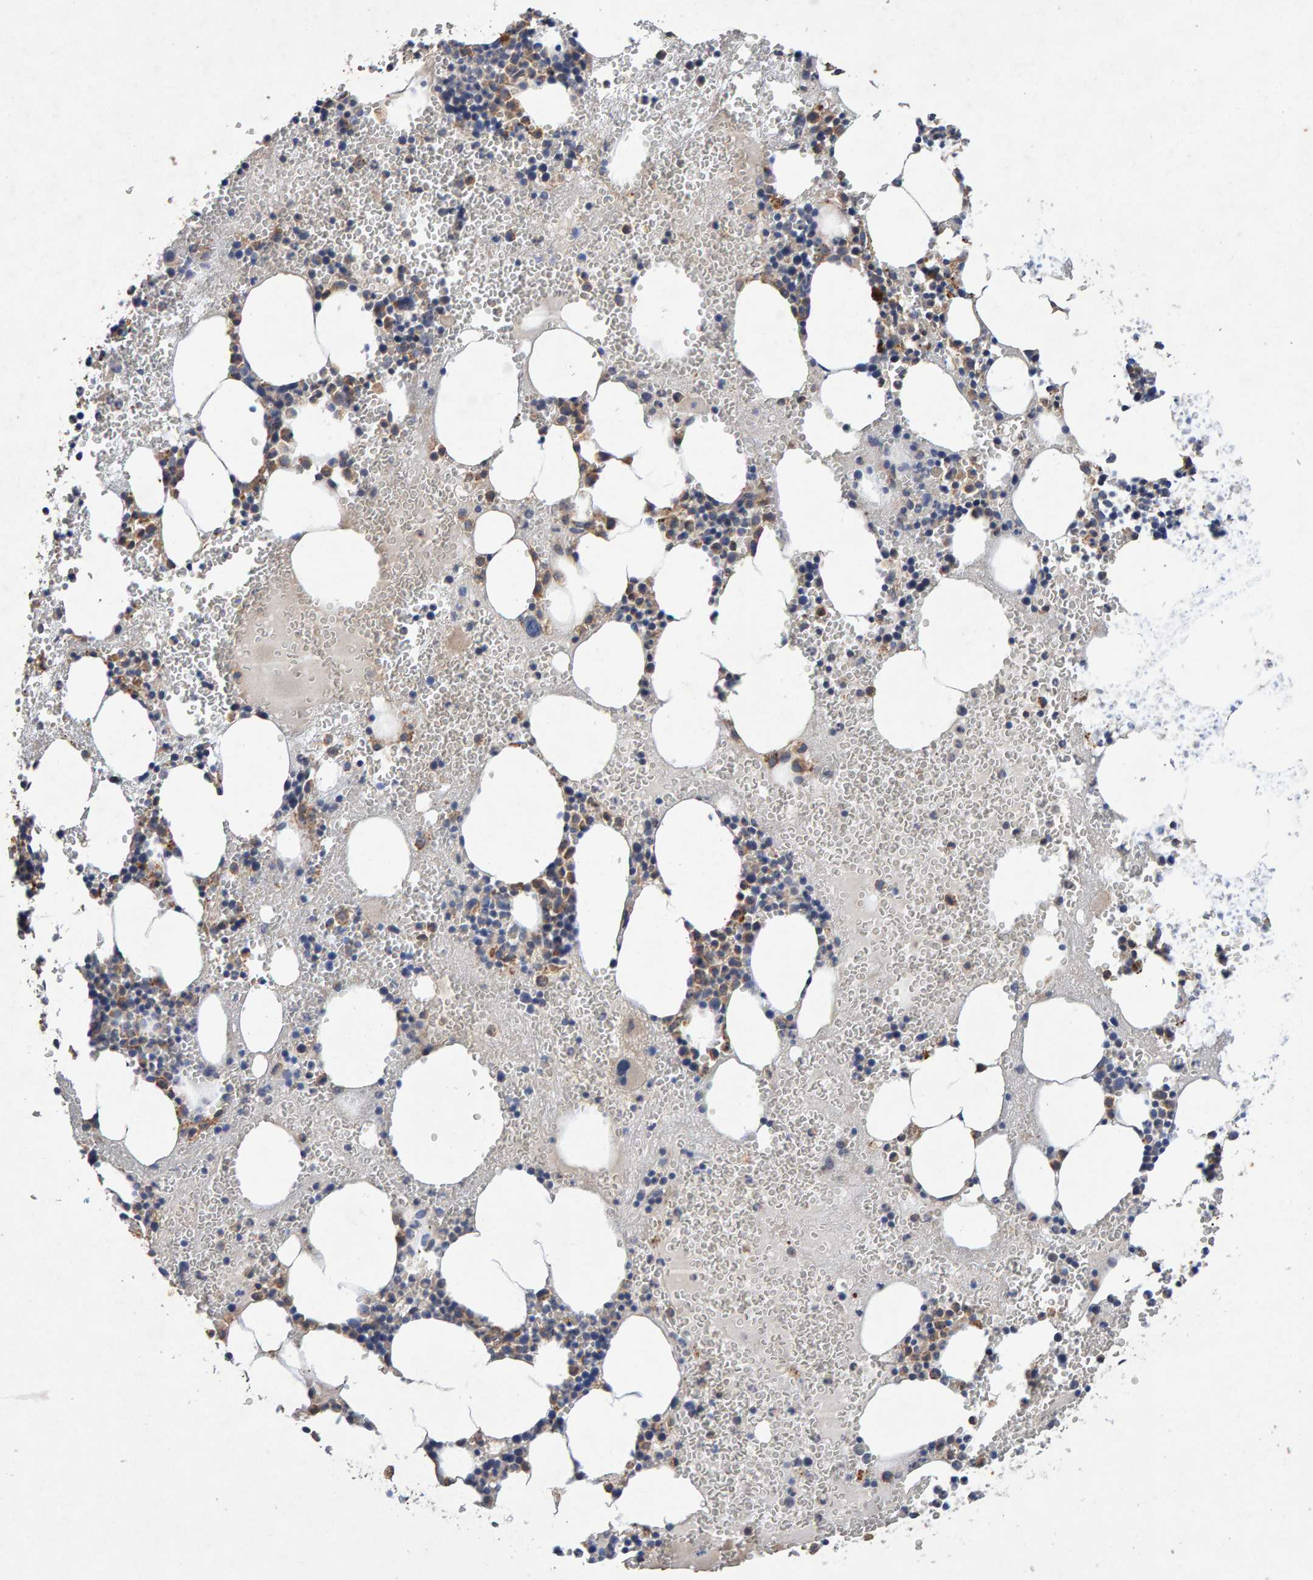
{"staining": {"intensity": "weak", "quantity": "25%-75%", "location": "cytoplasmic/membranous"}, "tissue": "bone marrow", "cell_type": "Hematopoietic cells", "image_type": "normal", "snomed": [{"axis": "morphology", "description": "Normal tissue, NOS"}, {"axis": "morphology", "description": "Inflammation, NOS"}, {"axis": "topography", "description": "Bone marrow"}], "caption": "High-magnification brightfield microscopy of normal bone marrow stained with DAB (brown) and counterstained with hematoxylin (blue). hematopoietic cells exhibit weak cytoplasmic/membranous staining is appreciated in approximately25%-75% of cells.", "gene": "EFR3A", "patient": {"sex": "female", "age": 67}}